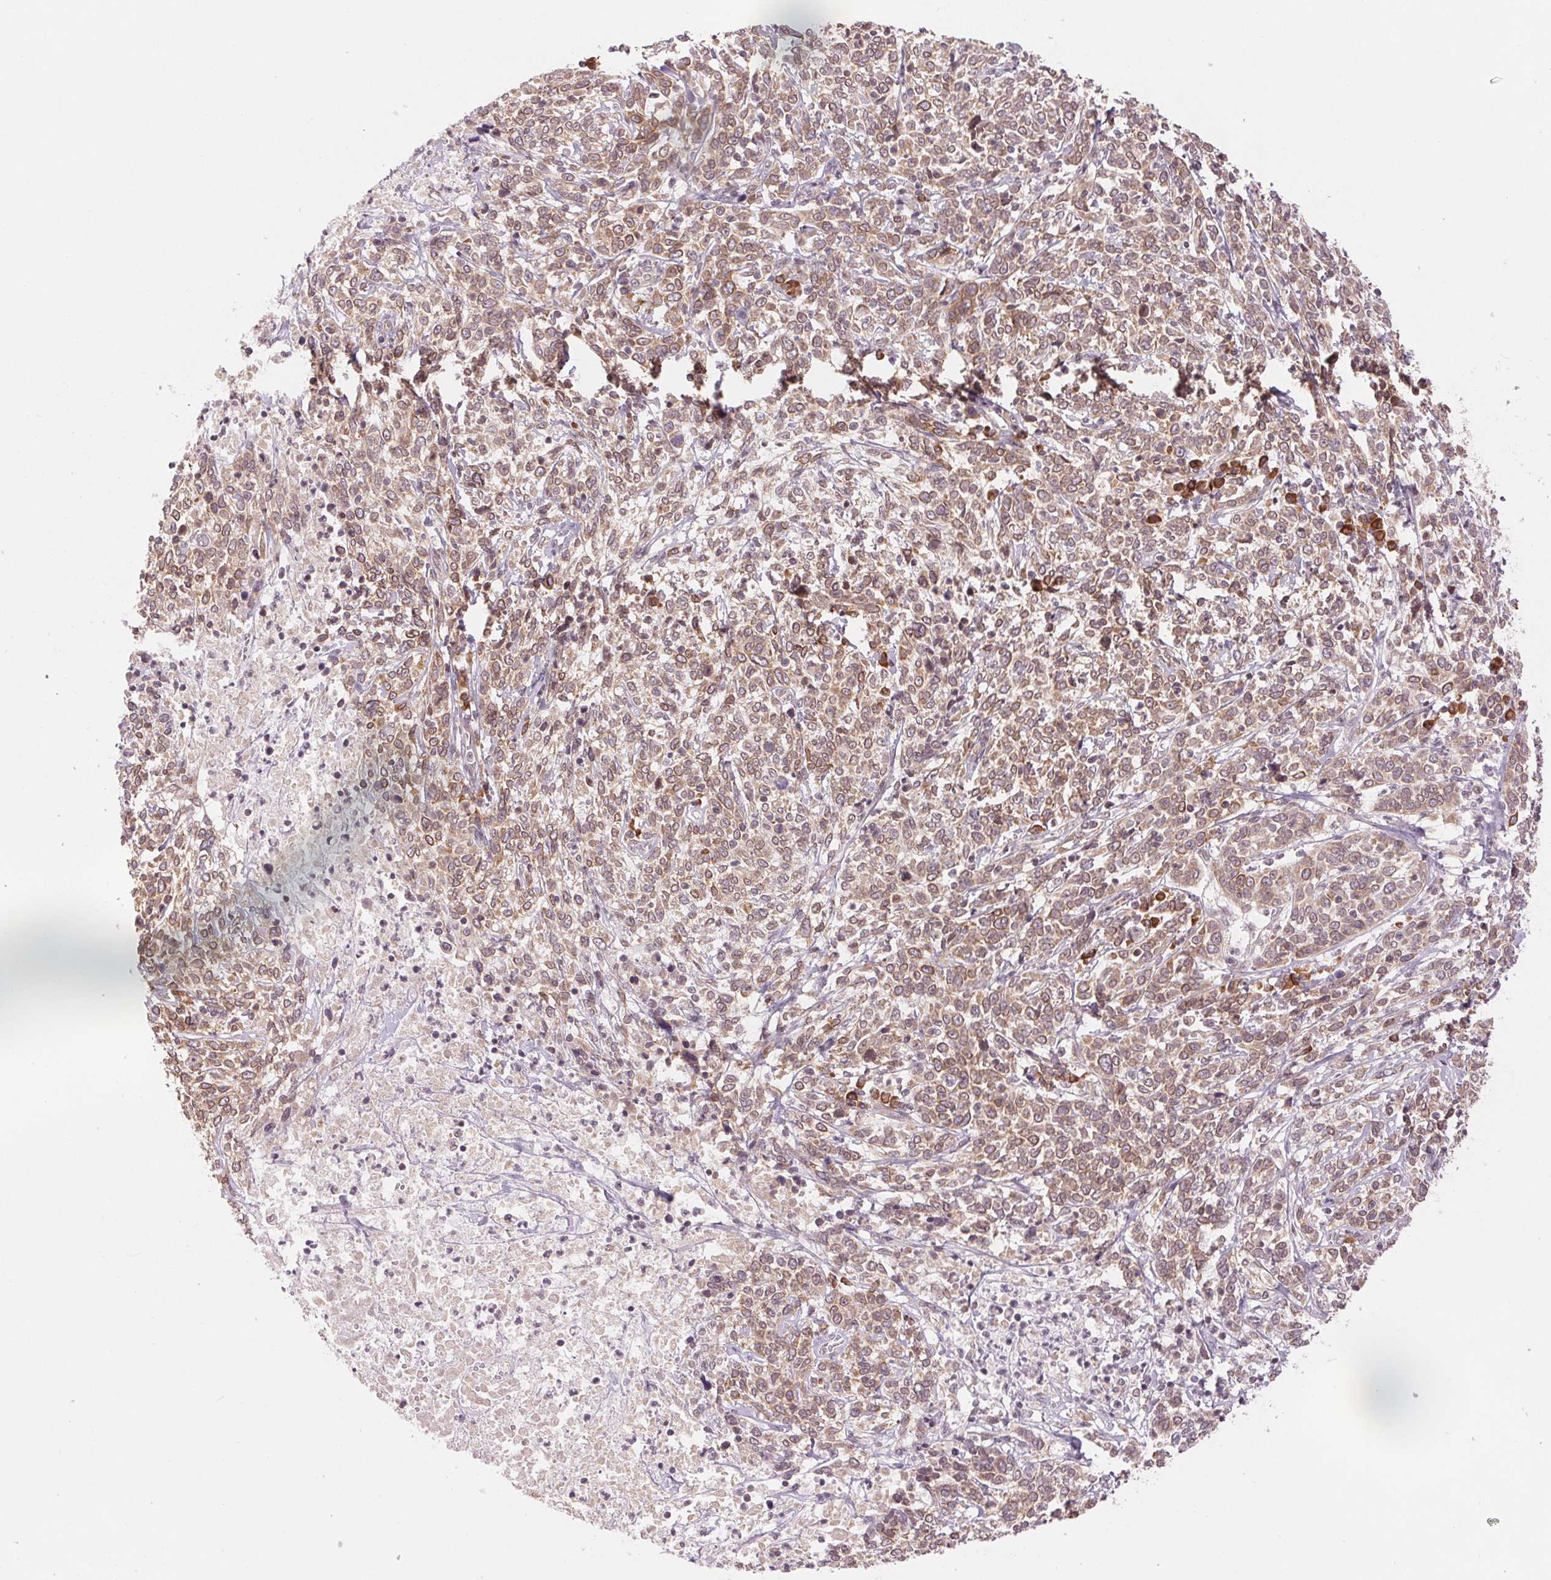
{"staining": {"intensity": "moderate", "quantity": ">75%", "location": "cytoplasmic/membranous"}, "tissue": "cervical cancer", "cell_type": "Tumor cells", "image_type": "cancer", "snomed": [{"axis": "morphology", "description": "Squamous cell carcinoma, NOS"}, {"axis": "topography", "description": "Cervix"}], "caption": "This is a micrograph of immunohistochemistry staining of squamous cell carcinoma (cervical), which shows moderate staining in the cytoplasmic/membranous of tumor cells.", "gene": "TECR", "patient": {"sex": "female", "age": 46}}